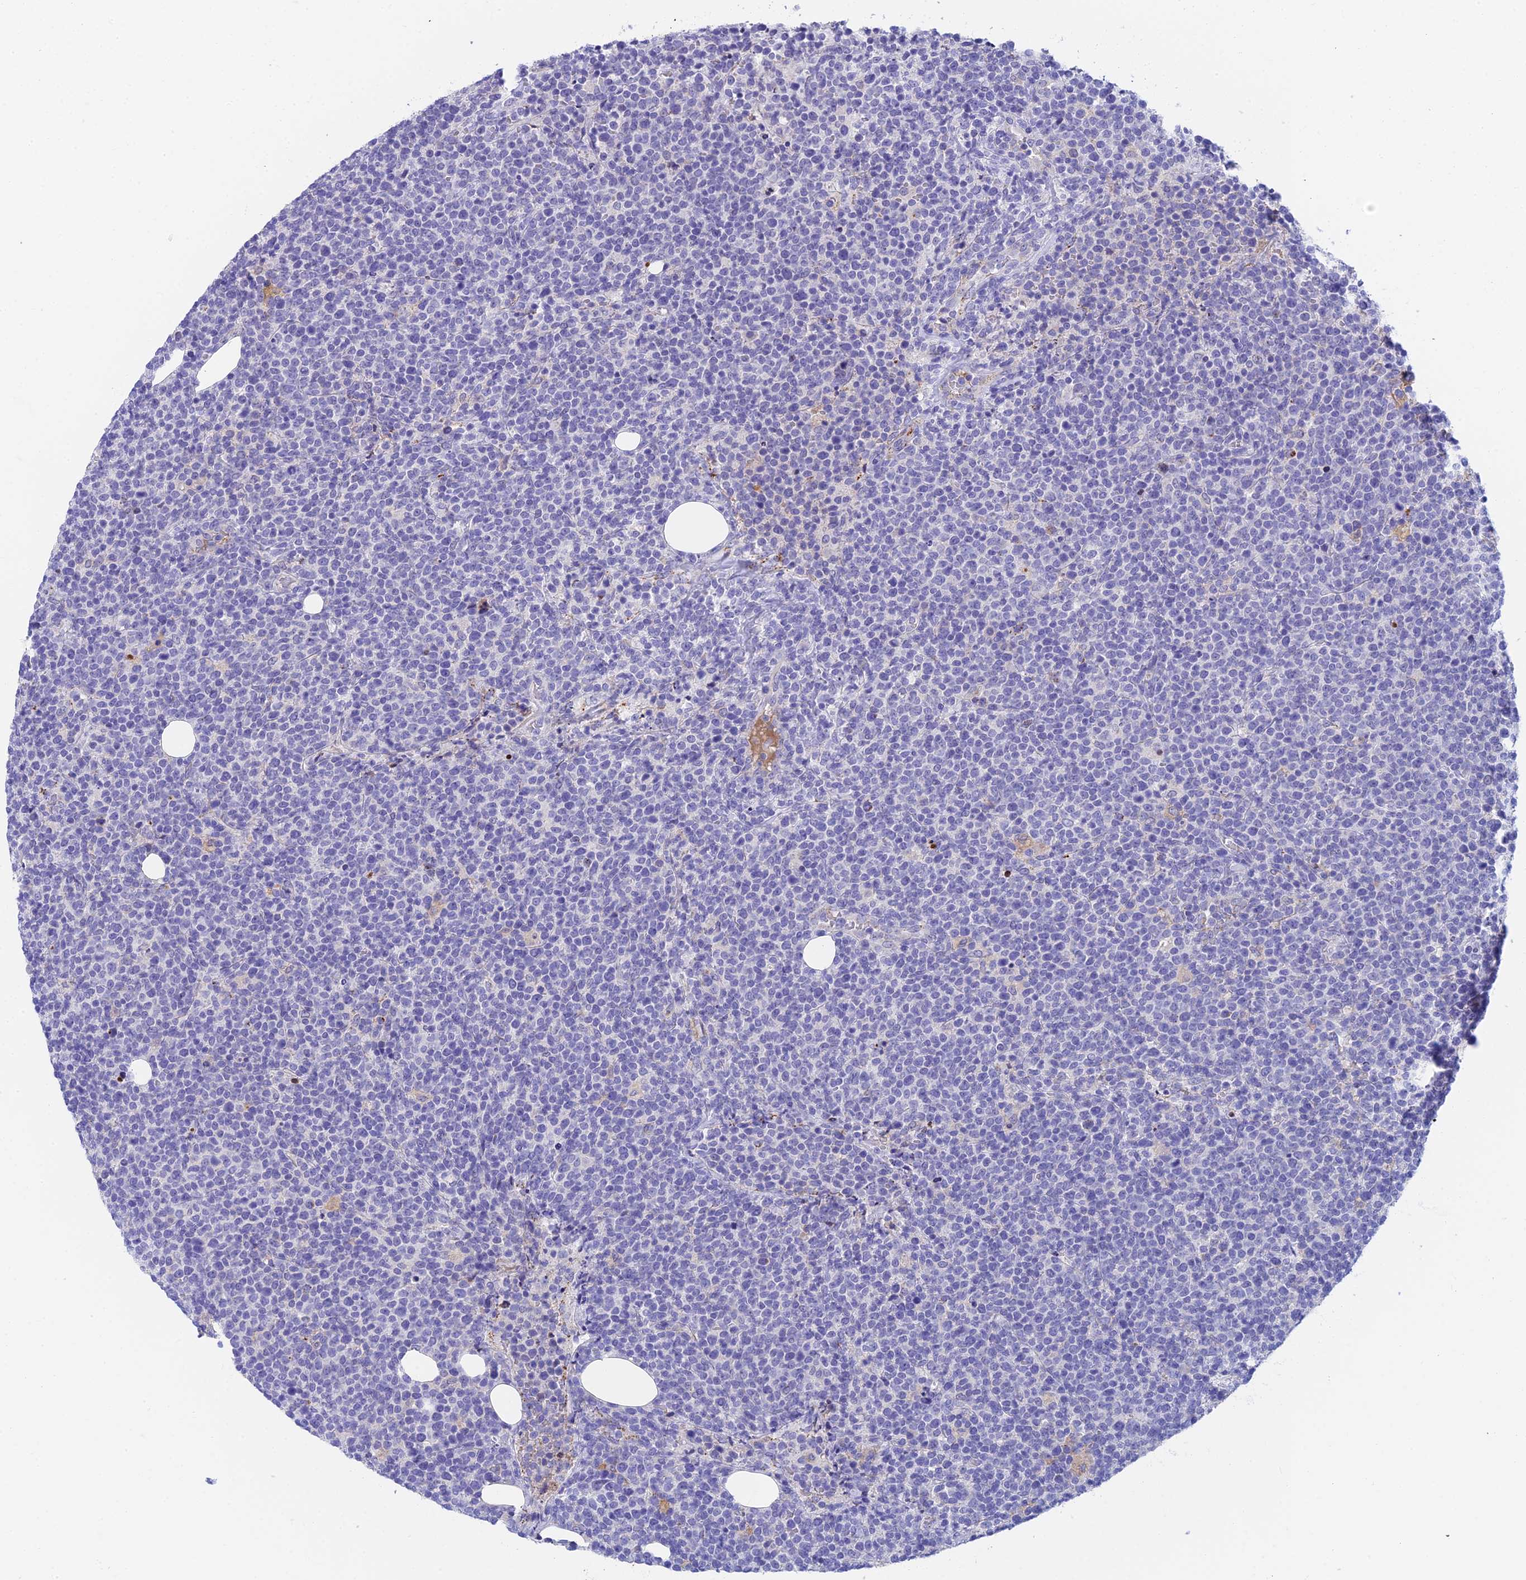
{"staining": {"intensity": "negative", "quantity": "none", "location": "none"}, "tissue": "lymphoma", "cell_type": "Tumor cells", "image_type": "cancer", "snomed": [{"axis": "morphology", "description": "Malignant lymphoma, non-Hodgkin's type, High grade"}, {"axis": "topography", "description": "Lymph node"}], "caption": "Immunohistochemistry histopathology image of neoplastic tissue: human lymphoma stained with DAB reveals no significant protein expression in tumor cells.", "gene": "ADAMTS13", "patient": {"sex": "male", "age": 61}}